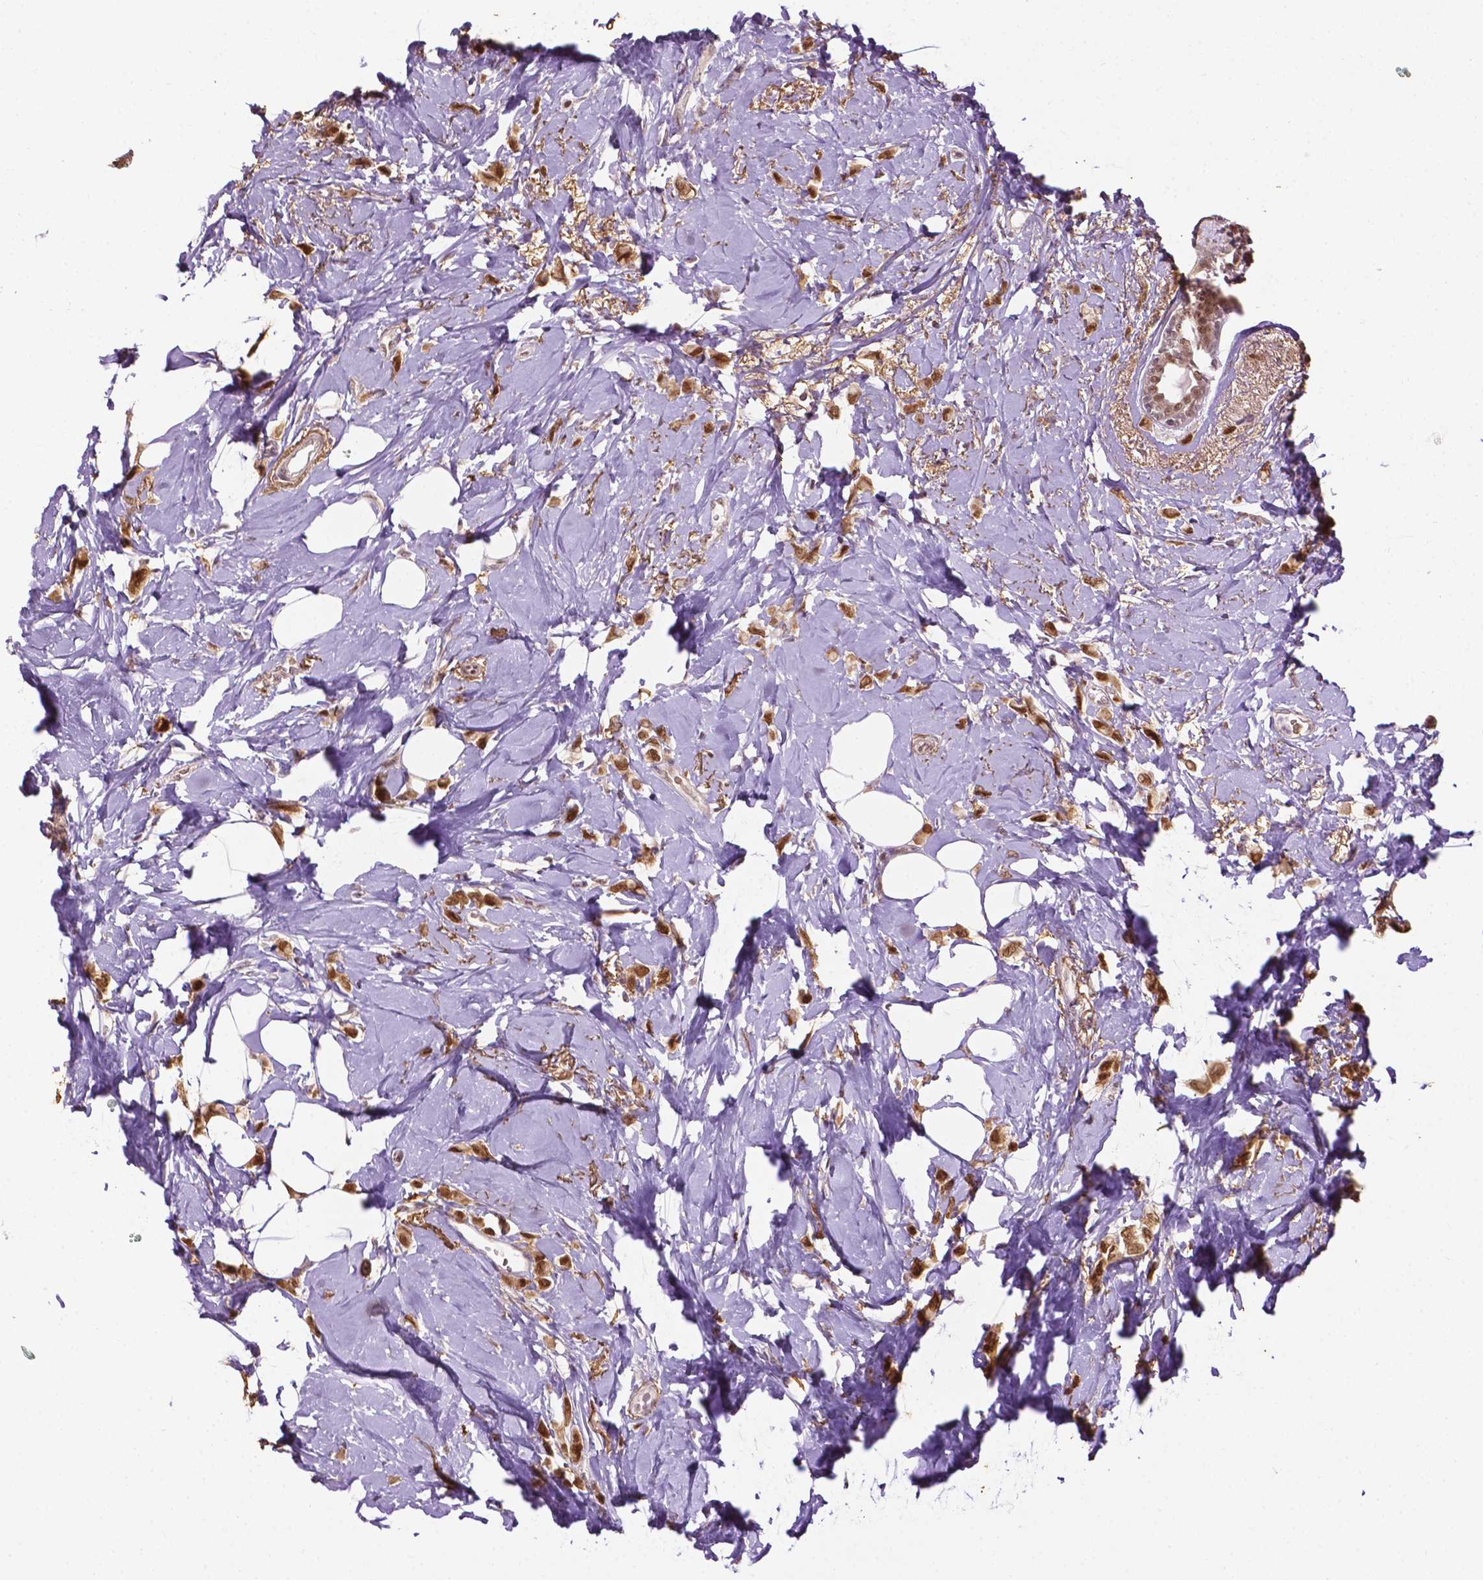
{"staining": {"intensity": "strong", "quantity": ">75%", "location": "nuclear"}, "tissue": "breast cancer", "cell_type": "Tumor cells", "image_type": "cancer", "snomed": [{"axis": "morphology", "description": "Lobular carcinoma"}, {"axis": "topography", "description": "Breast"}], "caption": "Immunohistochemistry (IHC) micrograph of human lobular carcinoma (breast) stained for a protein (brown), which displays high levels of strong nuclear expression in approximately >75% of tumor cells.", "gene": "UBQLN4", "patient": {"sex": "female", "age": 66}}